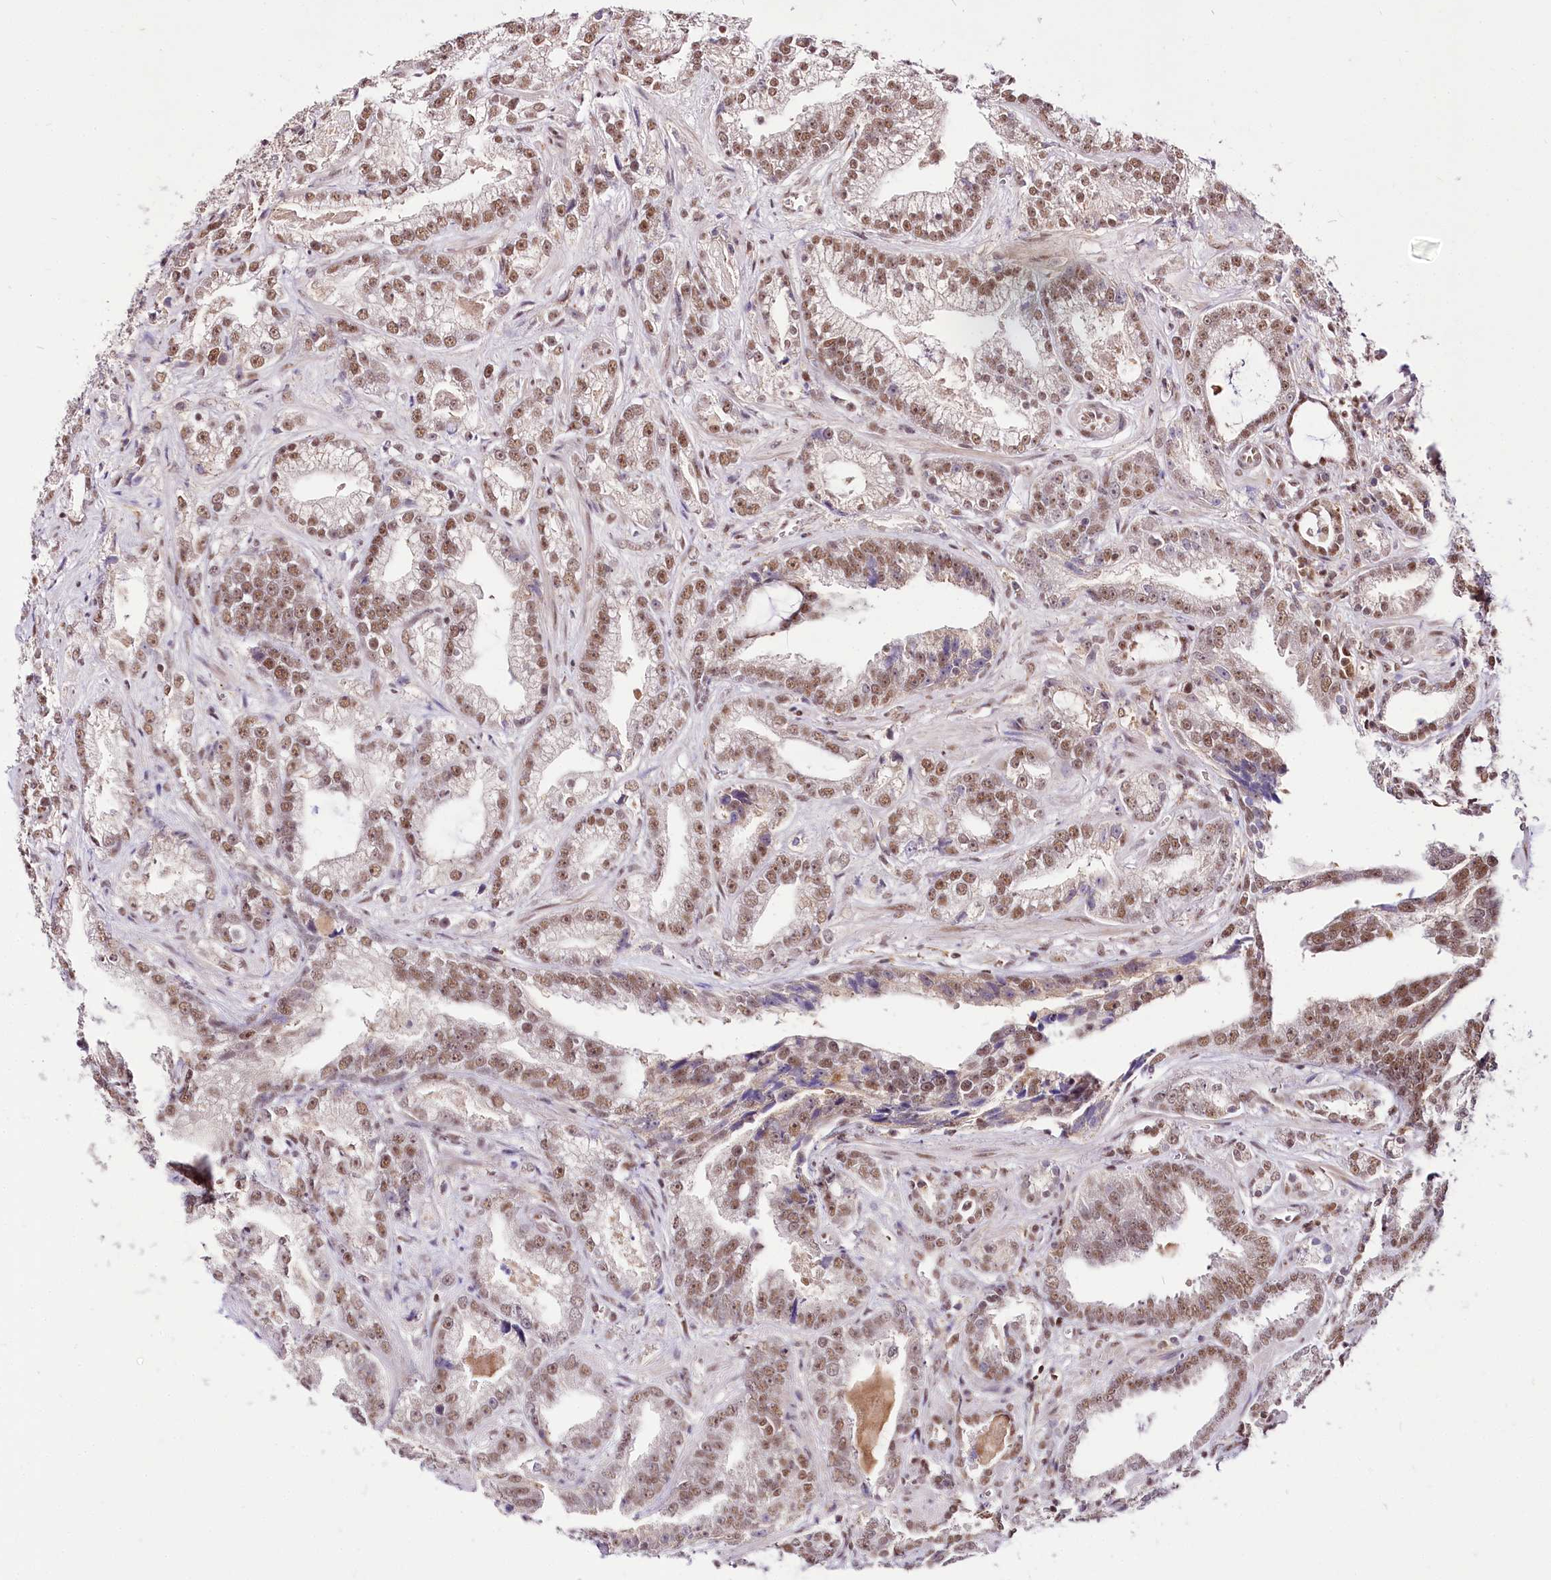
{"staining": {"intensity": "moderate", "quantity": ">75%", "location": "nuclear"}, "tissue": "prostate cancer", "cell_type": "Tumor cells", "image_type": "cancer", "snomed": [{"axis": "morphology", "description": "Adenocarcinoma, High grade"}, {"axis": "topography", "description": "Prostate and seminal vesicle, NOS"}], "caption": "Moderate nuclear positivity is appreciated in about >75% of tumor cells in prostate high-grade adenocarcinoma.", "gene": "POLA2", "patient": {"sex": "male", "age": 67}}